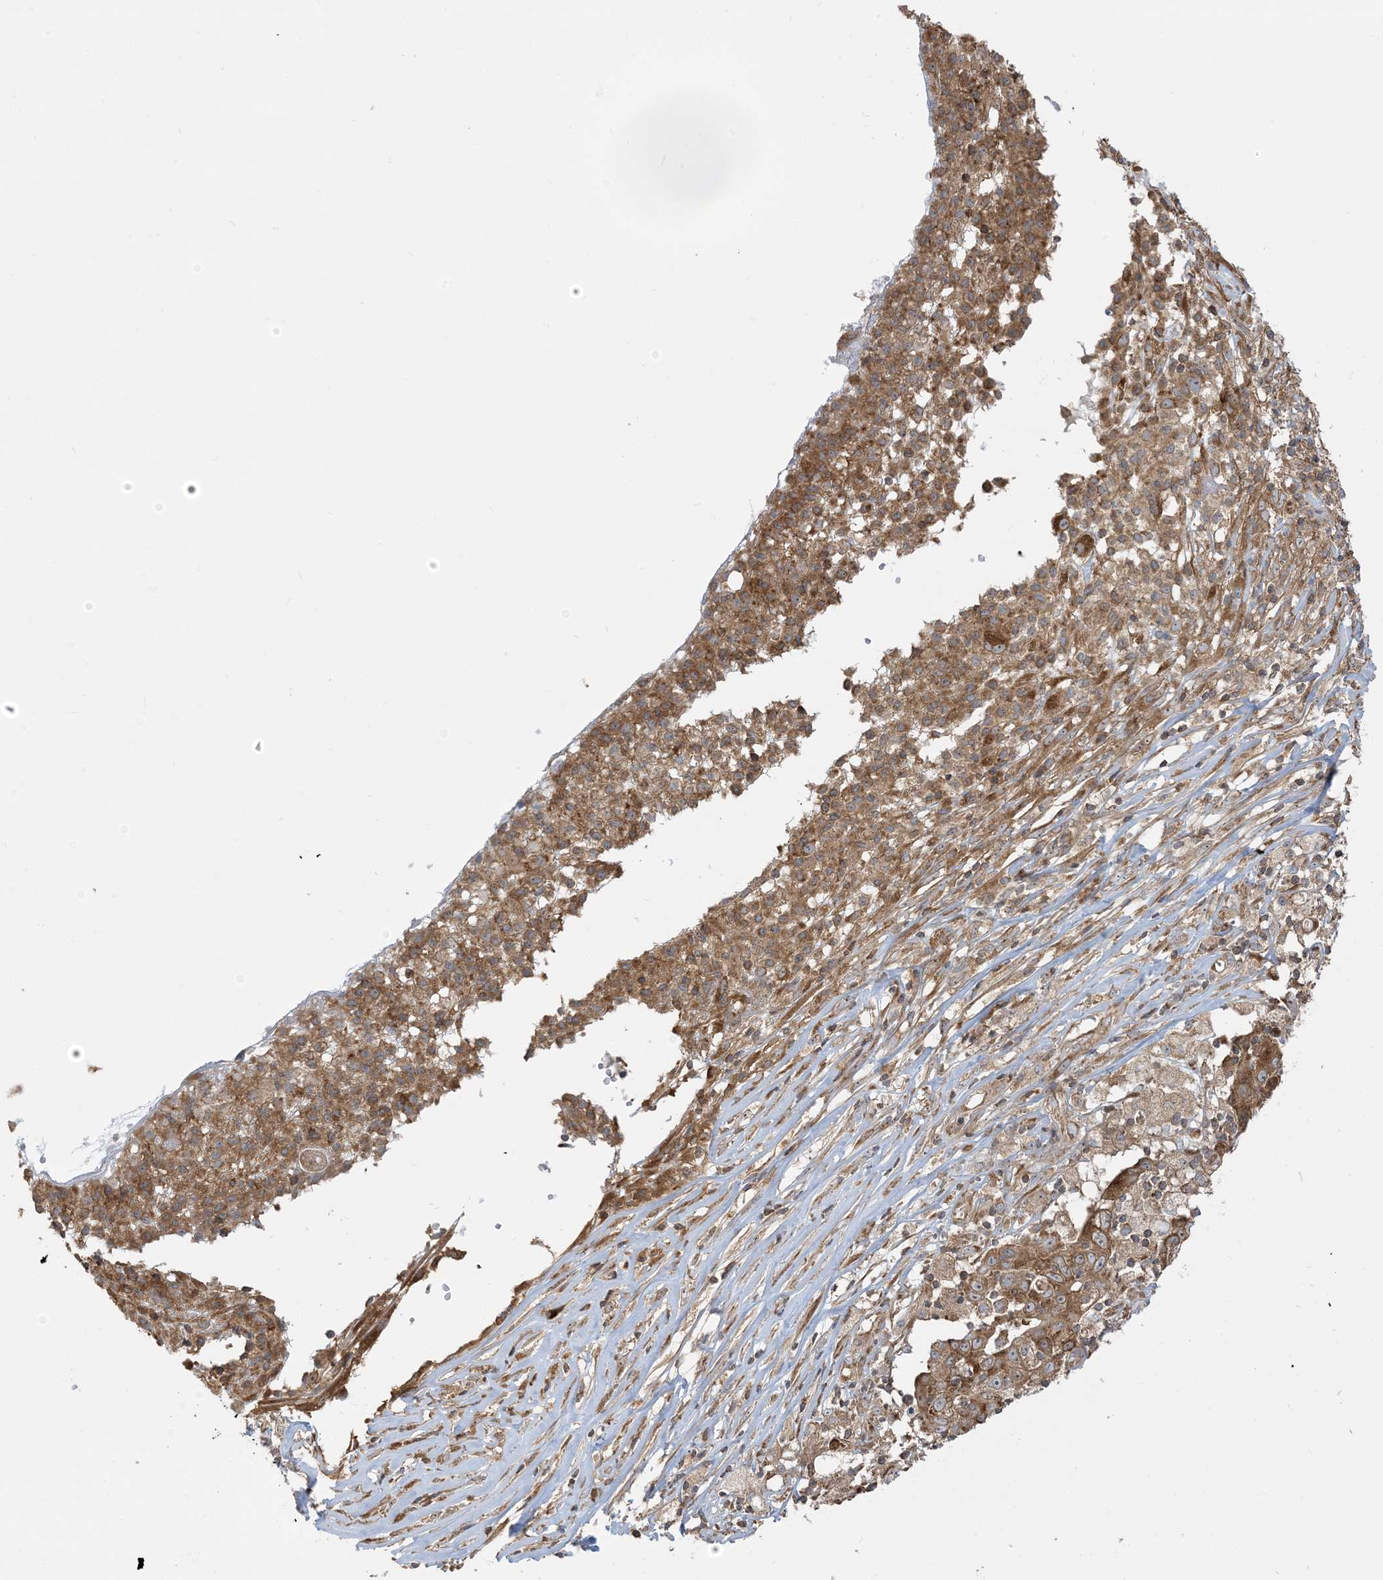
{"staining": {"intensity": "moderate", "quantity": ">75%", "location": "cytoplasmic/membranous"}, "tissue": "ovarian cancer", "cell_type": "Tumor cells", "image_type": "cancer", "snomed": [{"axis": "morphology", "description": "Carcinoma, endometroid"}, {"axis": "topography", "description": "Ovary"}], "caption": "A brown stain highlights moderate cytoplasmic/membranous staining of a protein in endometroid carcinoma (ovarian) tumor cells.", "gene": "SRP72", "patient": {"sex": "female", "age": 42}}